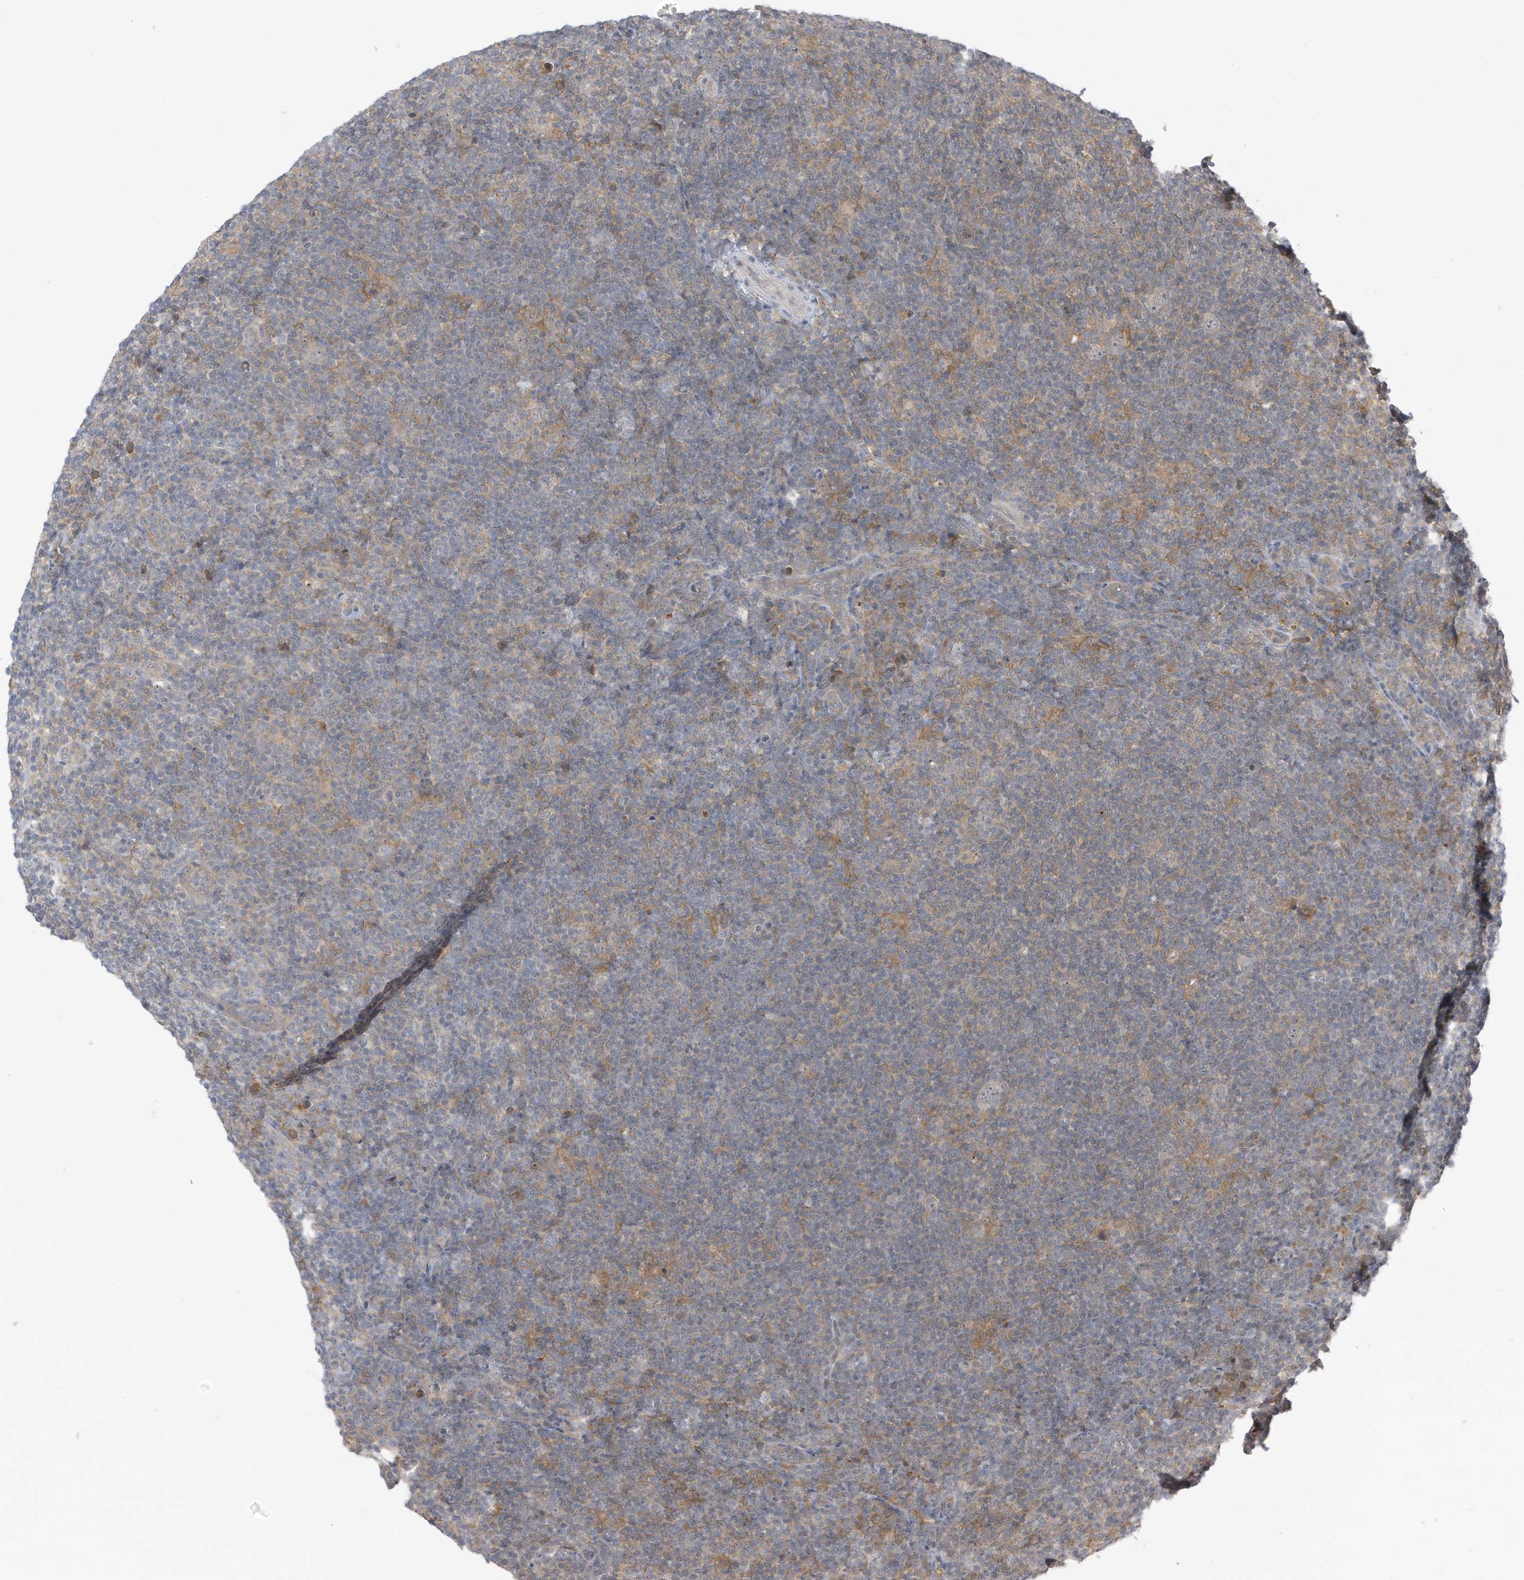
{"staining": {"intensity": "negative", "quantity": "none", "location": "none"}, "tissue": "lymphoma", "cell_type": "Tumor cells", "image_type": "cancer", "snomed": [{"axis": "morphology", "description": "Hodgkin's disease, NOS"}, {"axis": "topography", "description": "Lymph node"}], "caption": "An image of human Hodgkin's disease is negative for staining in tumor cells. (DAB (3,3'-diaminobenzidine) IHC, high magnification).", "gene": "TAB3", "patient": {"sex": "female", "age": 57}}